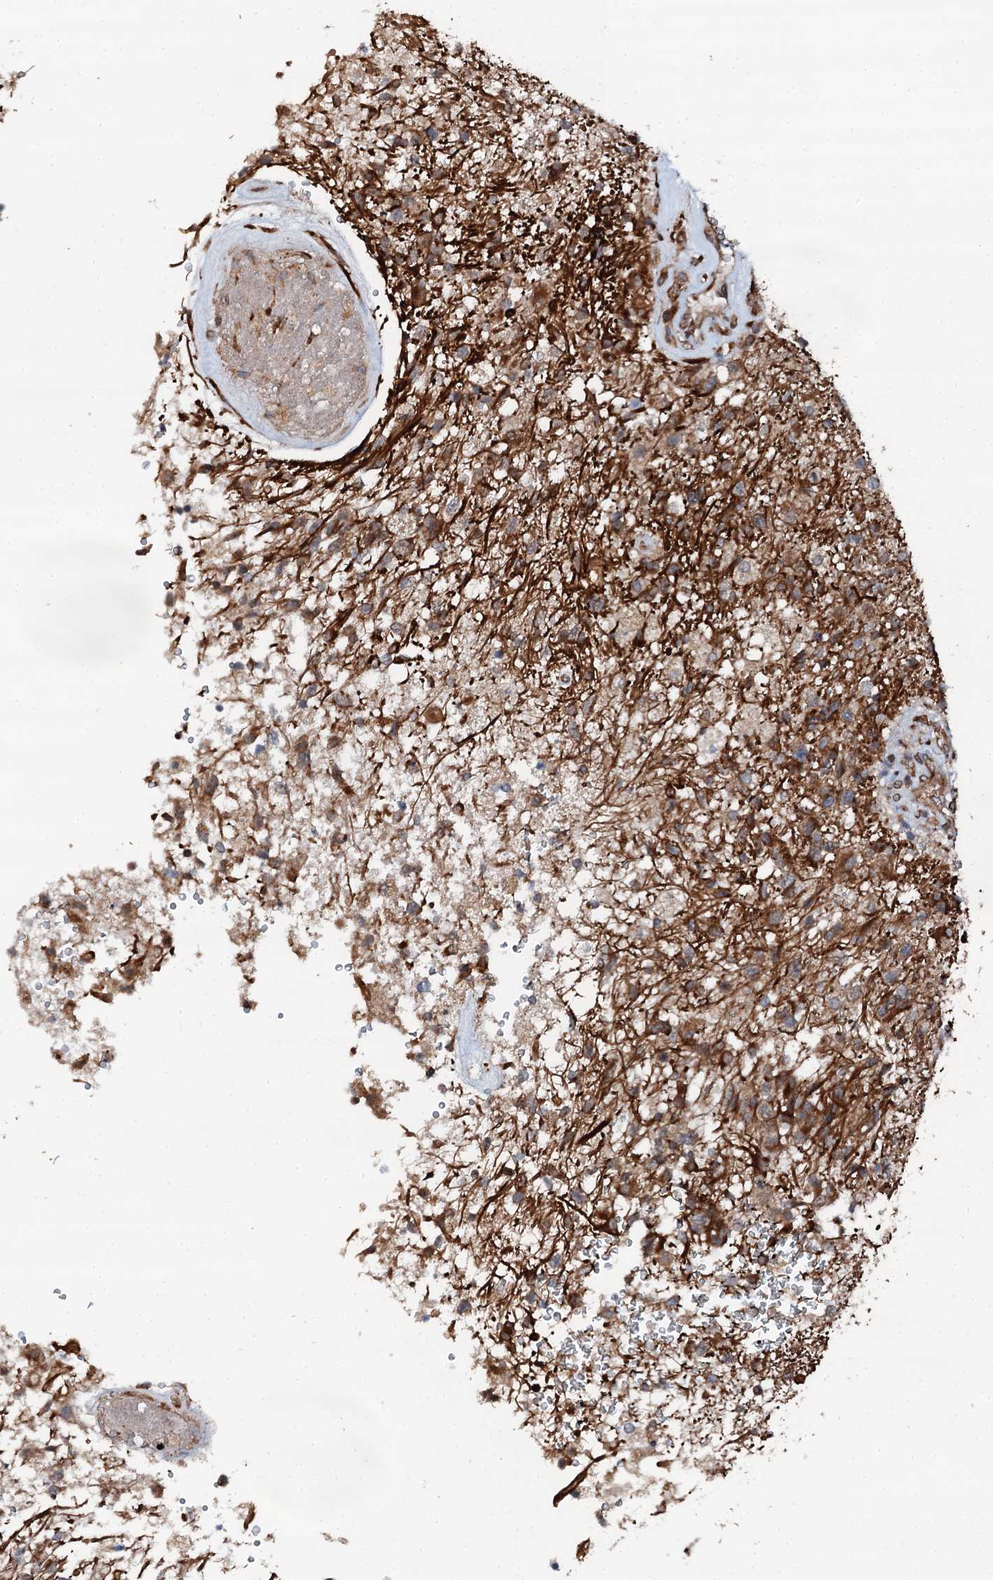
{"staining": {"intensity": "moderate", "quantity": "<25%", "location": "cytoplasmic/membranous"}, "tissue": "glioma", "cell_type": "Tumor cells", "image_type": "cancer", "snomed": [{"axis": "morphology", "description": "Glioma, malignant, High grade"}, {"axis": "topography", "description": "Brain"}], "caption": "This histopathology image exhibits immunohistochemistry (IHC) staining of human malignant high-grade glioma, with low moderate cytoplasmic/membranous expression in approximately <25% of tumor cells.", "gene": "EDC4", "patient": {"sex": "male", "age": 56}}